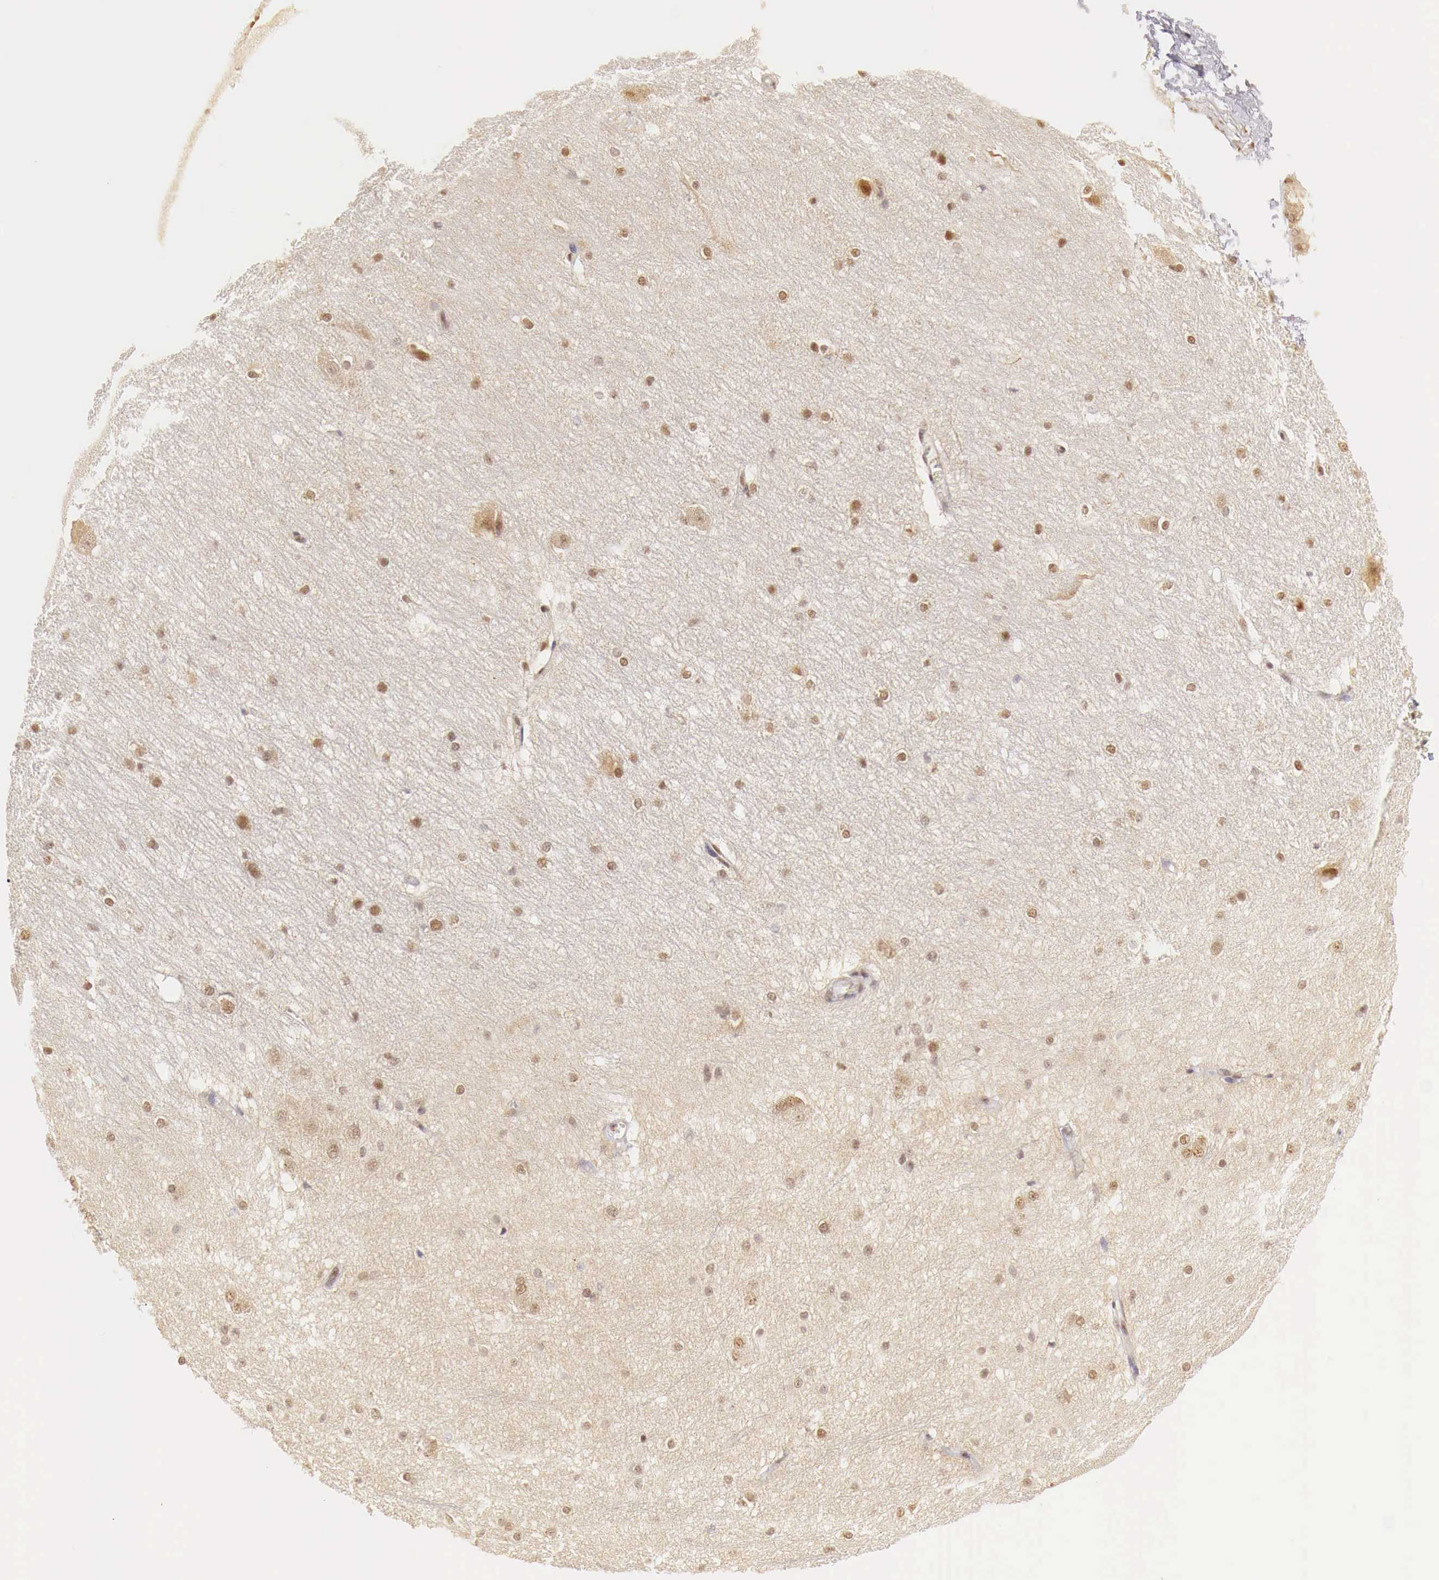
{"staining": {"intensity": "weak", "quantity": ">75%", "location": "cytoplasmic/membranous,nuclear"}, "tissue": "hippocampus", "cell_type": "Glial cells", "image_type": "normal", "snomed": [{"axis": "morphology", "description": "Normal tissue, NOS"}, {"axis": "topography", "description": "Hippocampus"}], "caption": "A low amount of weak cytoplasmic/membranous,nuclear expression is appreciated in about >75% of glial cells in benign hippocampus.", "gene": "GPKOW", "patient": {"sex": "female", "age": 19}}